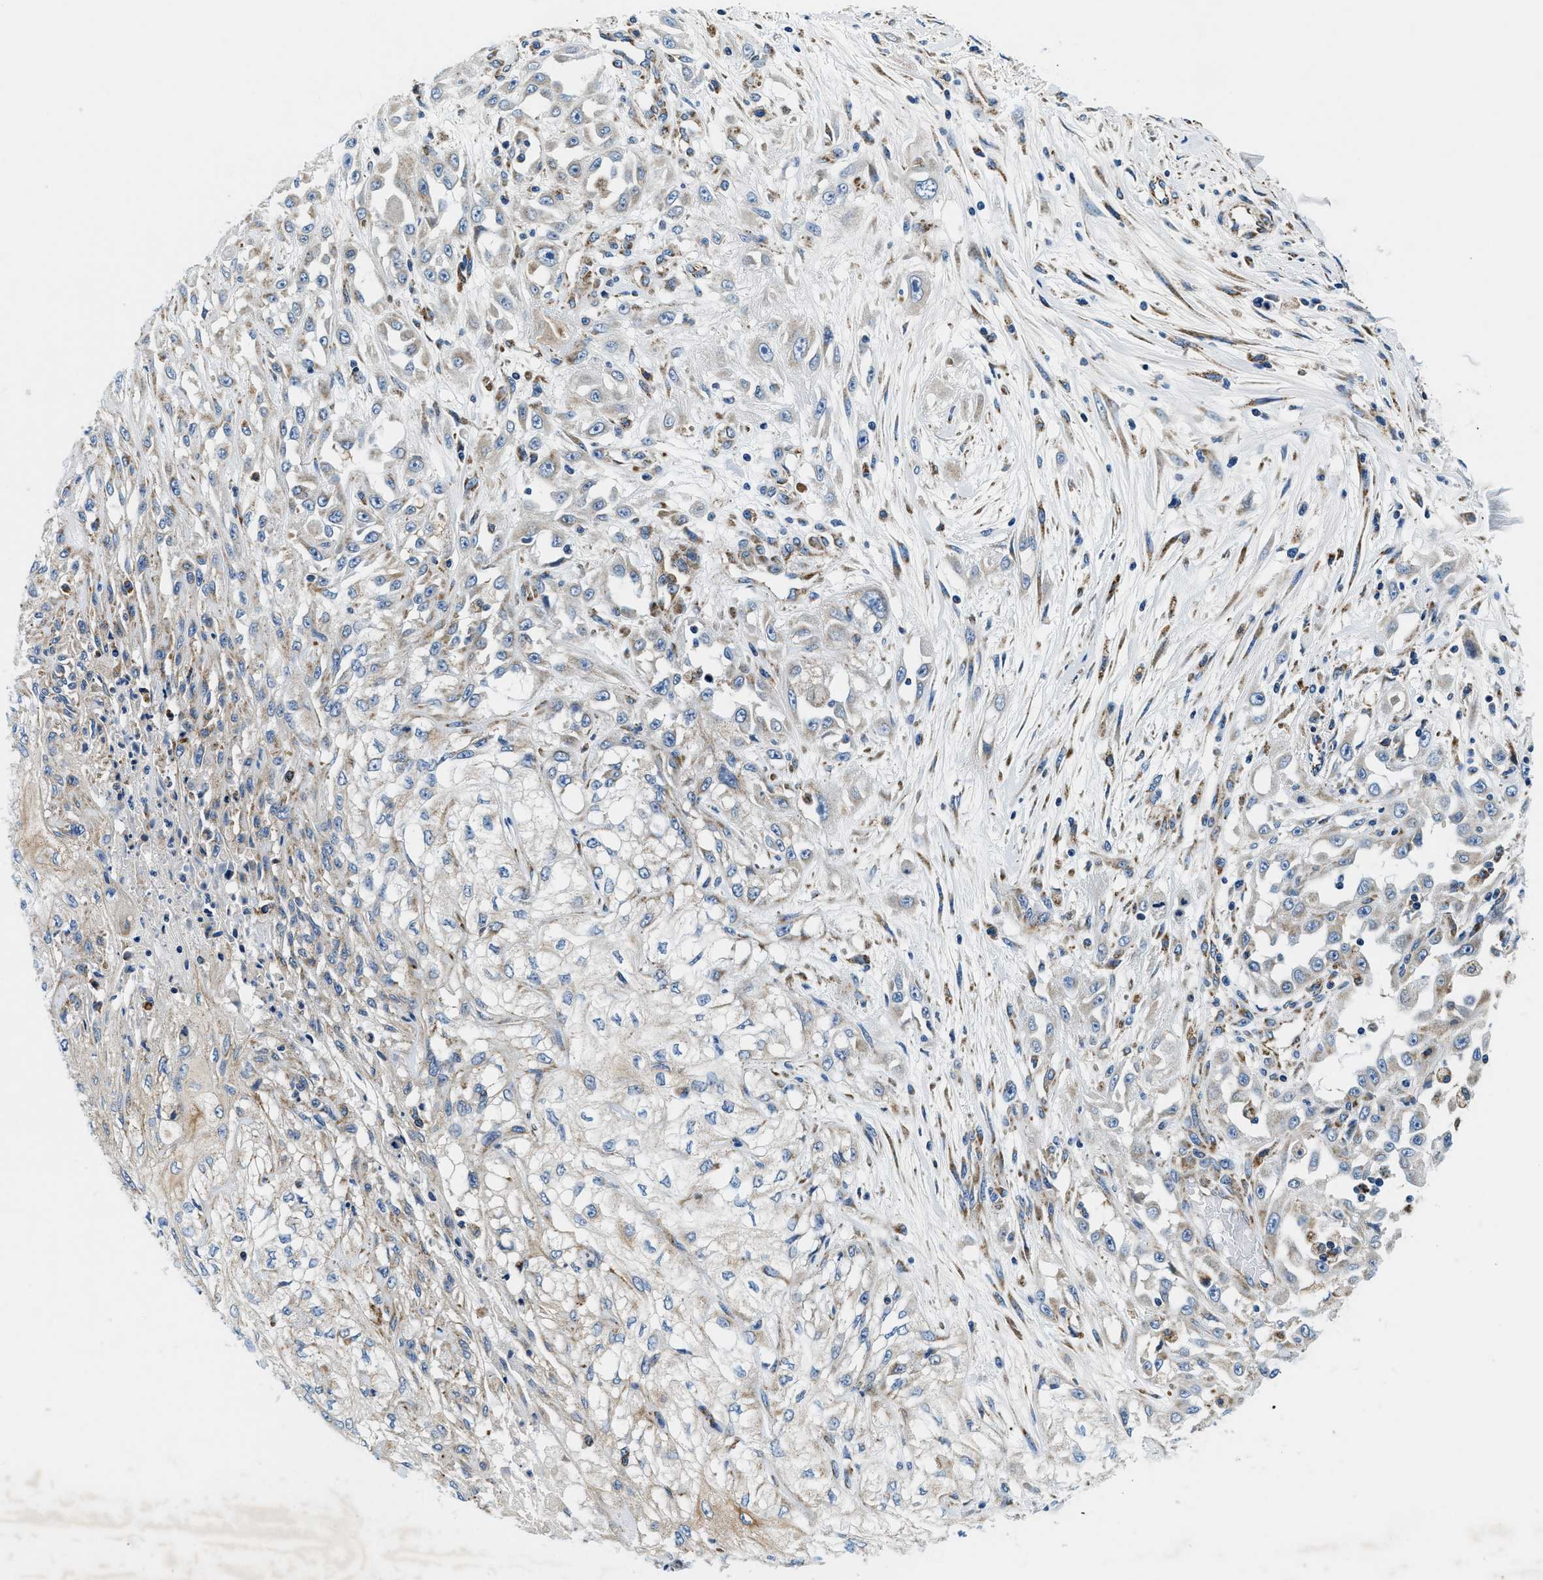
{"staining": {"intensity": "weak", "quantity": "<25%", "location": "cytoplasmic/membranous"}, "tissue": "skin cancer", "cell_type": "Tumor cells", "image_type": "cancer", "snomed": [{"axis": "morphology", "description": "Squamous cell carcinoma, NOS"}, {"axis": "morphology", "description": "Squamous cell carcinoma, metastatic, NOS"}, {"axis": "topography", "description": "Skin"}, {"axis": "topography", "description": "Lymph node"}], "caption": "Micrograph shows no protein expression in tumor cells of skin squamous cell carcinoma tissue.", "gene": "SAMD4B", "patient": {"sex": "male", "age": 75}}